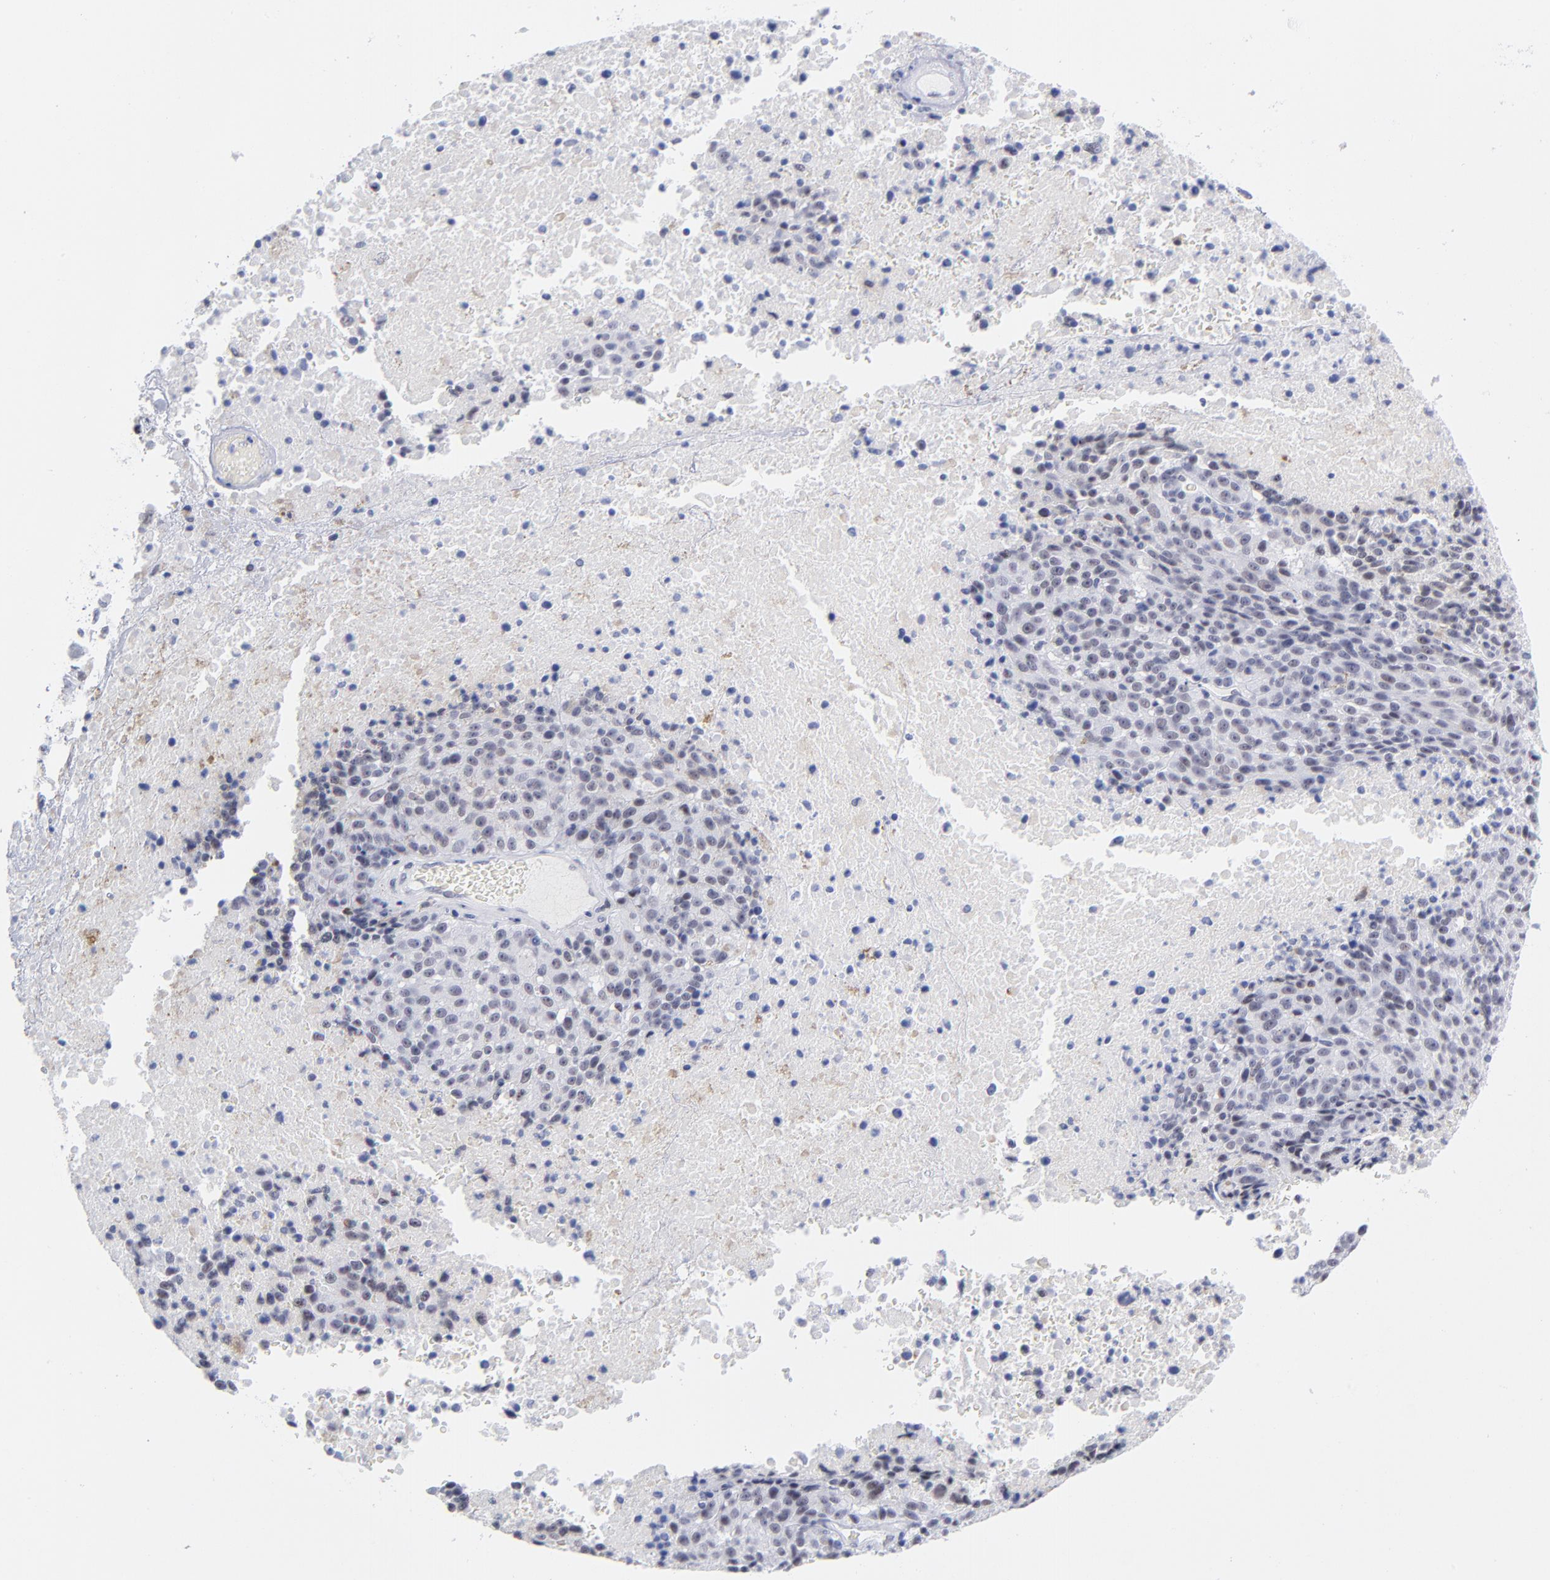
{"staining": {"intensity": "negative", "quantity": "none", "location": "none"}, "tissue": "melanoma", "cell_type": "Tumor cells", "image_type": "cancer", "snomed": [{"axis": "morphology", "description": "Malignant melanoma, Metastatic site"}, {"axis": "topography", "description": "Cerebral cortex"}], "caption": "Malignant melanoma (metastatic site) was stained to show a protein in brown. There is no significant staining in tumor cells.", "gene": "SNRPB", "patient": {"sex": "female", "age": 52}}